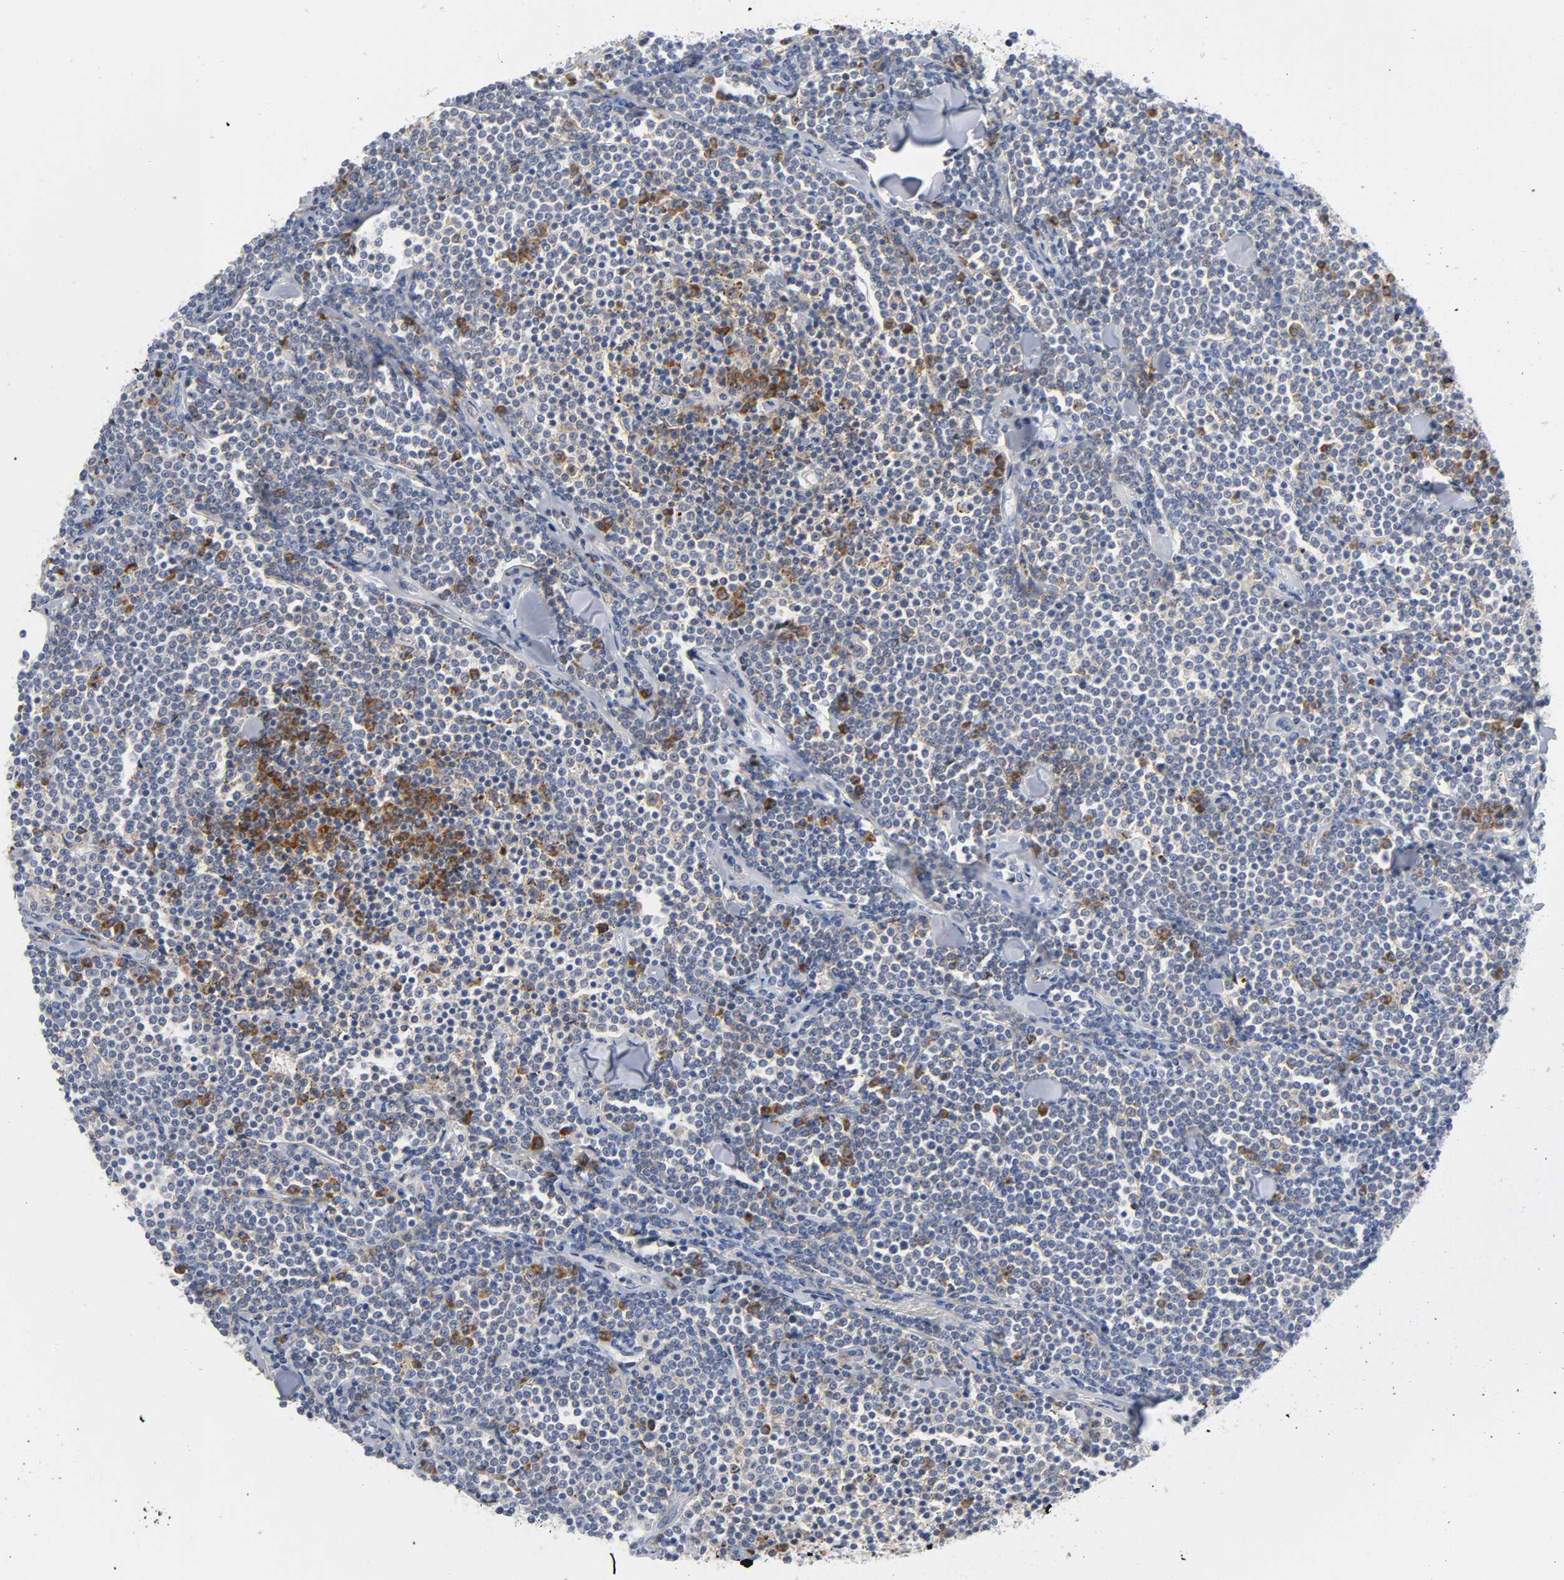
{"staining": {"intensity": "moderate", "quantity": "25%-75%", "location": "cytoplasmic/membranous"}, "tissue": "lymphoma", "cell_type": "Tumor cells", "image_type": "cancer", "snomed": [{"axis": "morphology", "description": "Malignant lymphoma, non-Hodgkin's type, Low grade"}, {"axis": "topography", "description": "Soft tissue"}], "caption": "The micrograph exhibits staining of low-grade malignant lymphoma, non-Hodgkin's type, revealing moderate cytoplasmic/membranous protein staining (brown color) within tumor cells. Nuclei are stained in blue.", "gene": "REL", "patient": {"sex": "male", "age": 92}}